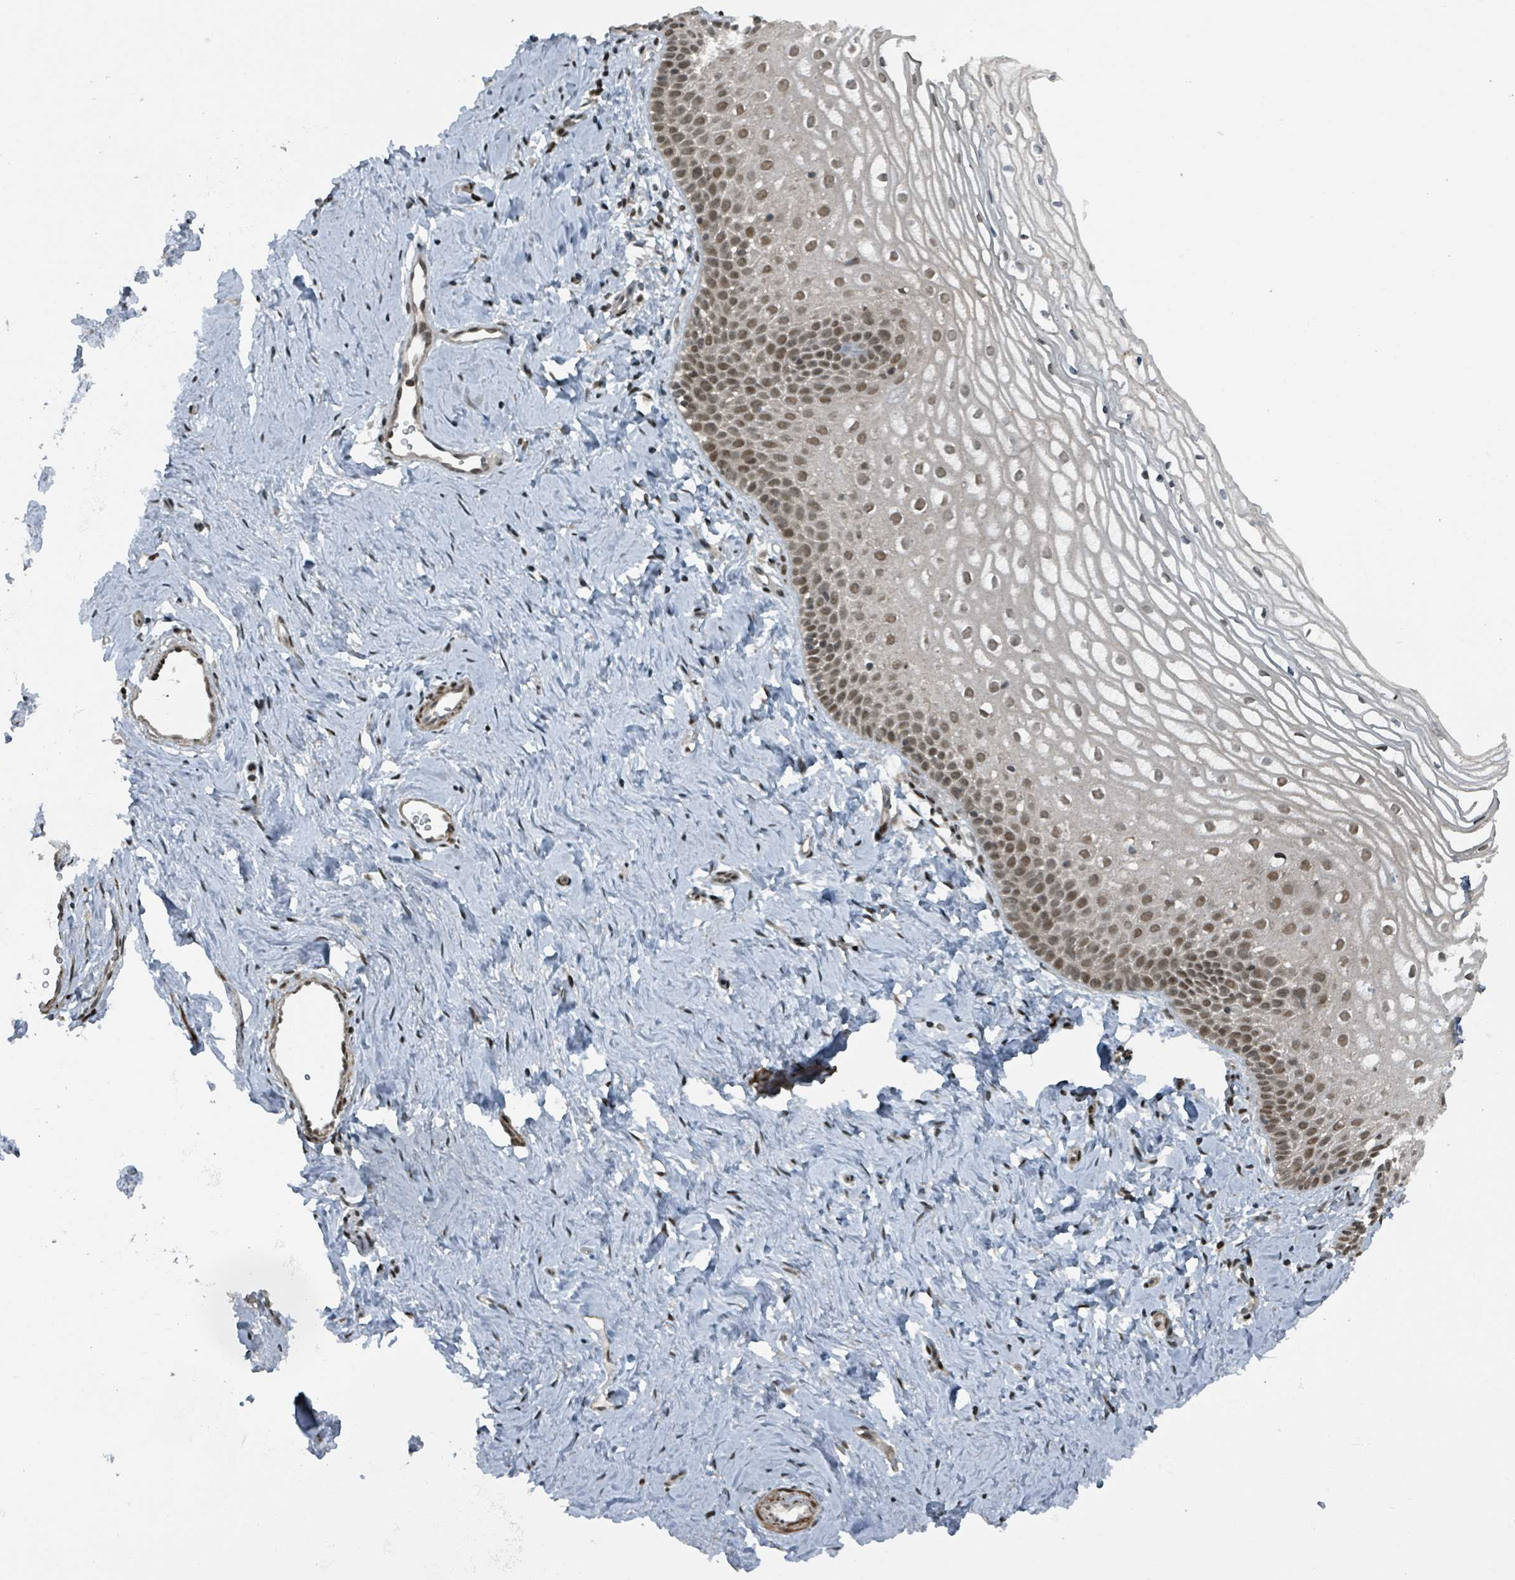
{"staining": {"intensity": "moderate", "quantity": ">75%", "location": "nuclear"}, "tissue": "vagina", "cell_type": "Squamous epithelial cells", "image_type": "normal", "snomed": [{"axis": "morphology", "description": "Normal tissue, NOS"}, {"axis": "topography", "description": "Vagina"}], "caption": "Squamous epithelial cells show moderate nuclear positivity in approximately >75% of cells in benign vagina.", "gene": "PHIP", "patient": {"sex": "female", "age": 56}}